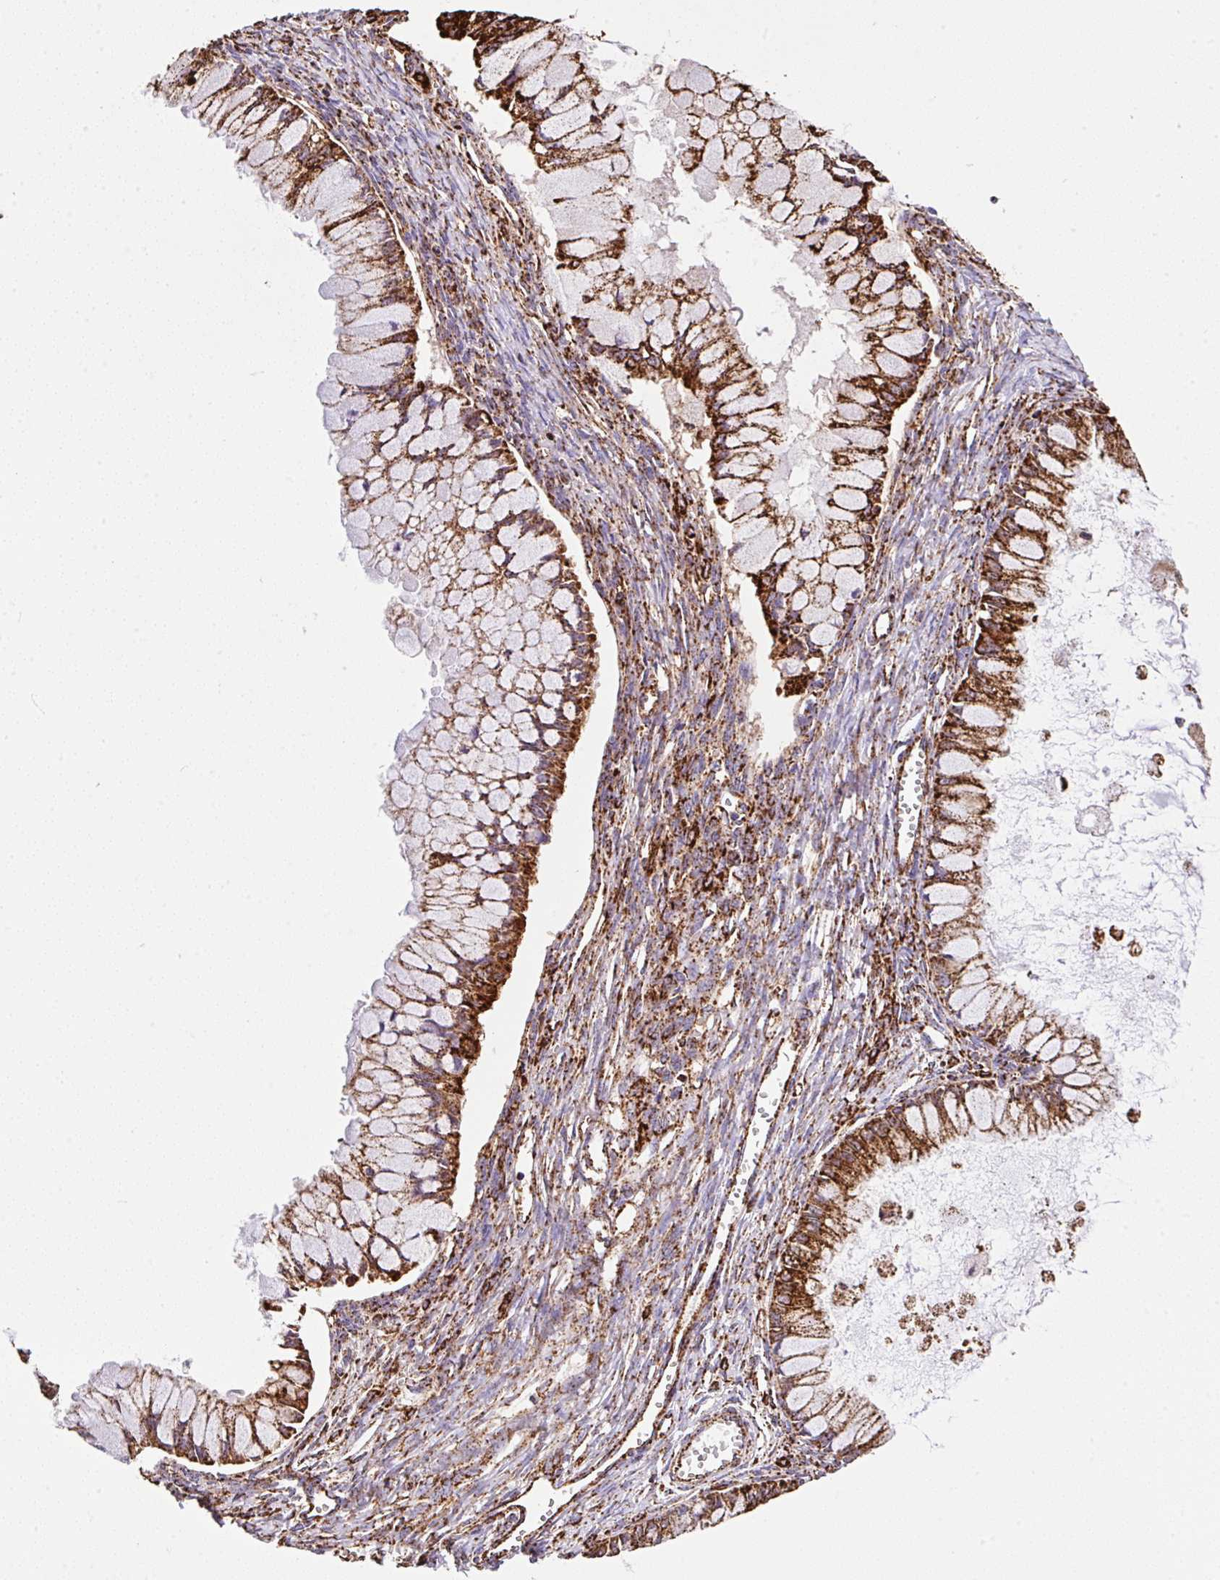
{"staining": {"intensity": "strong", "quantity": ">75%", "location": "cytoplasmic/membranous"}, "tissue": "ovarian cancer", "cell_type": "Tumor cells", "image_type": "cancer", "snomed": [{"axis": "morphology", "description": "Cystadenocarcinoma, mucinous, NOS"}, {"axis": "topography", "description": "Ovary"}], "caption": "Protein expression analysis of mucinous cystadenocarcinoma (ovarian) demonstrates strong cytoplasmic/membranous expression in about >75% of tumor cells.", "gene": "ANKRD33B", "patient": {"sex": "female", "age": 34}}